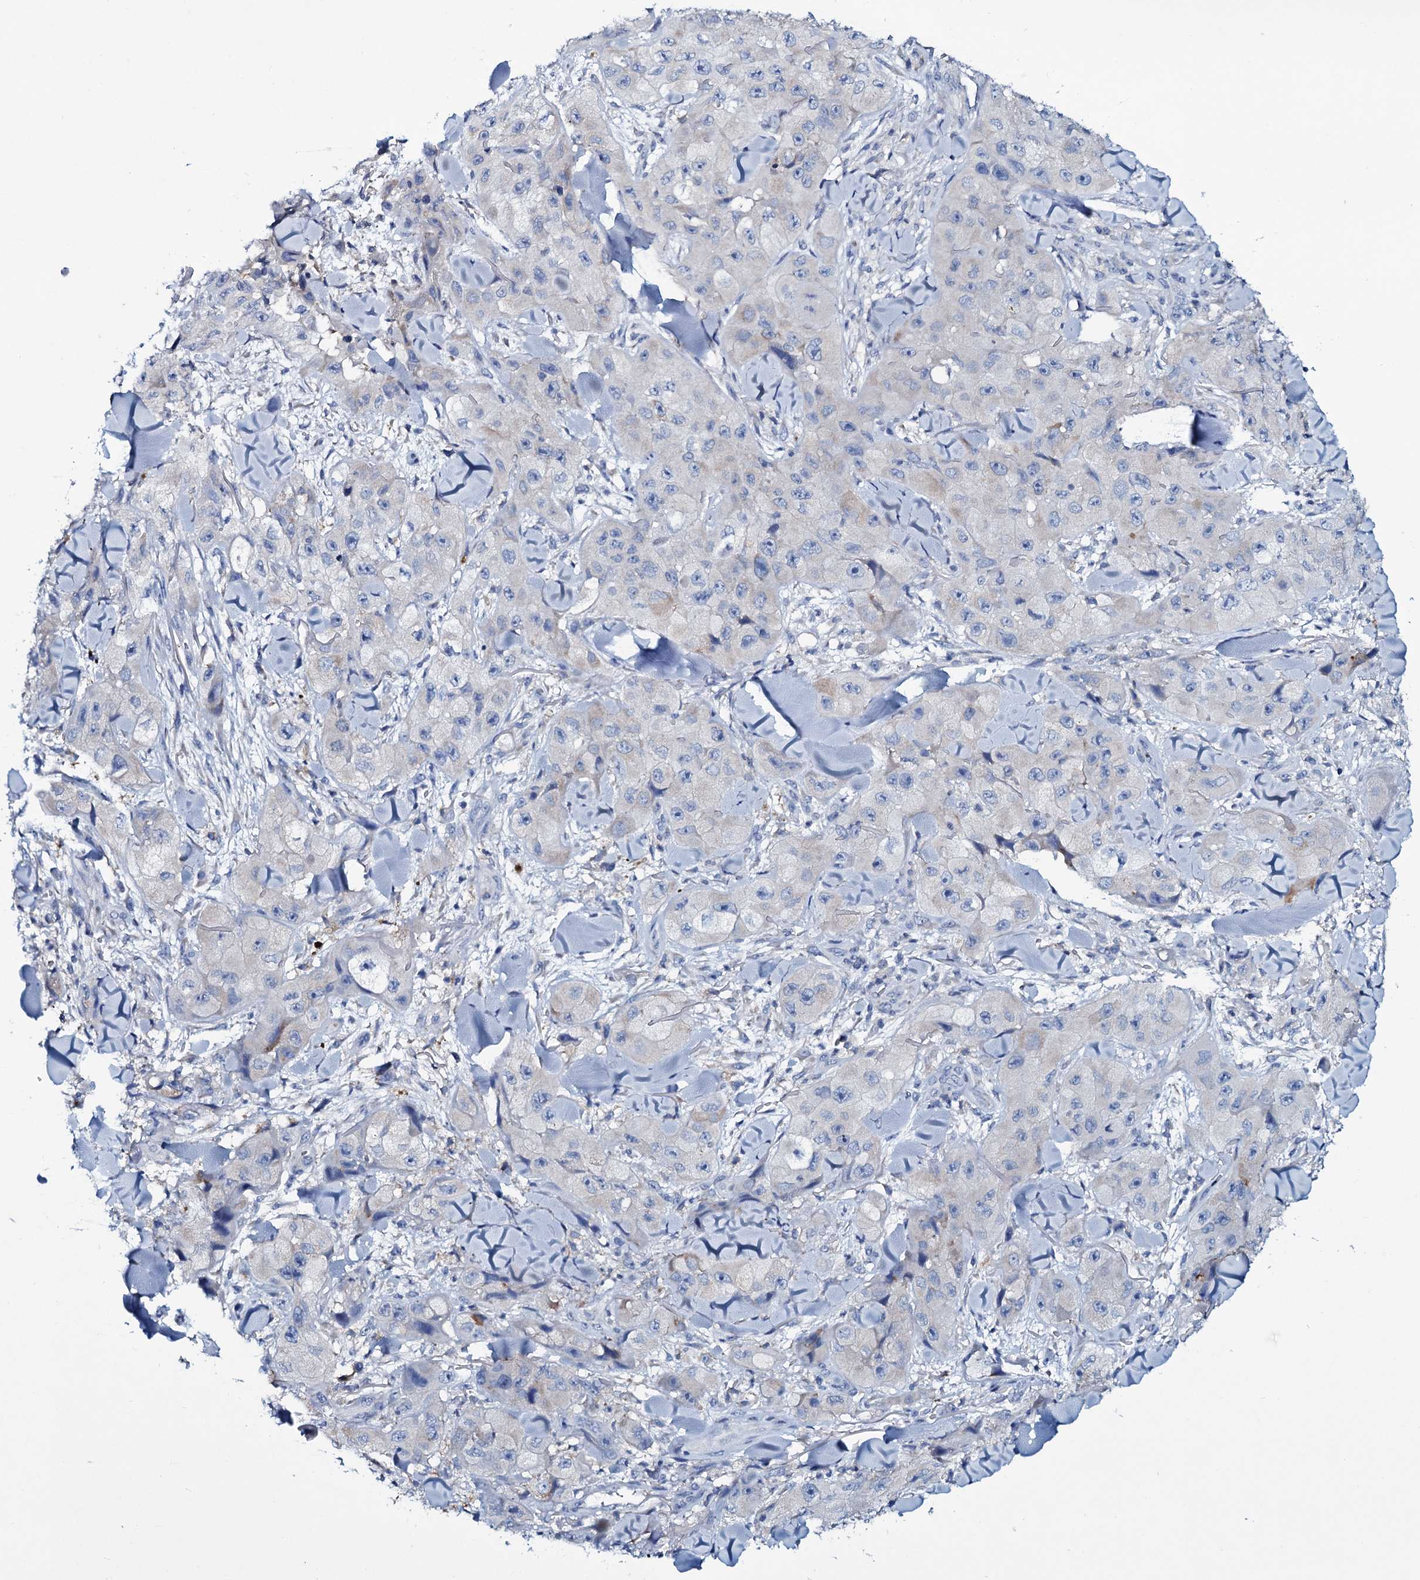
{"staining": {"intensity": "negative", "quantity": "none", "location": "none"}, "tissue": "skin cancer", "cell_type": "Tumor cells", "image_type": "cancer", "snomed": [{"axis": "morphology", "description": "Squamous cell carcinoma, NOS"}, {"axis": "topography", "description": "Skin"}, {"axis": "topography", "description": "Subcutis"}], "caption": "Immunohistochemistry image of neoplastic tissue: human skin cancer (squamous cell carcinoma) stained with DAB (3,3'-diaminobenzidine) shows no significant protein expression in tumor cells.", "gene": "TPGS2", "patient": {"sex": "male", "age": 73}}